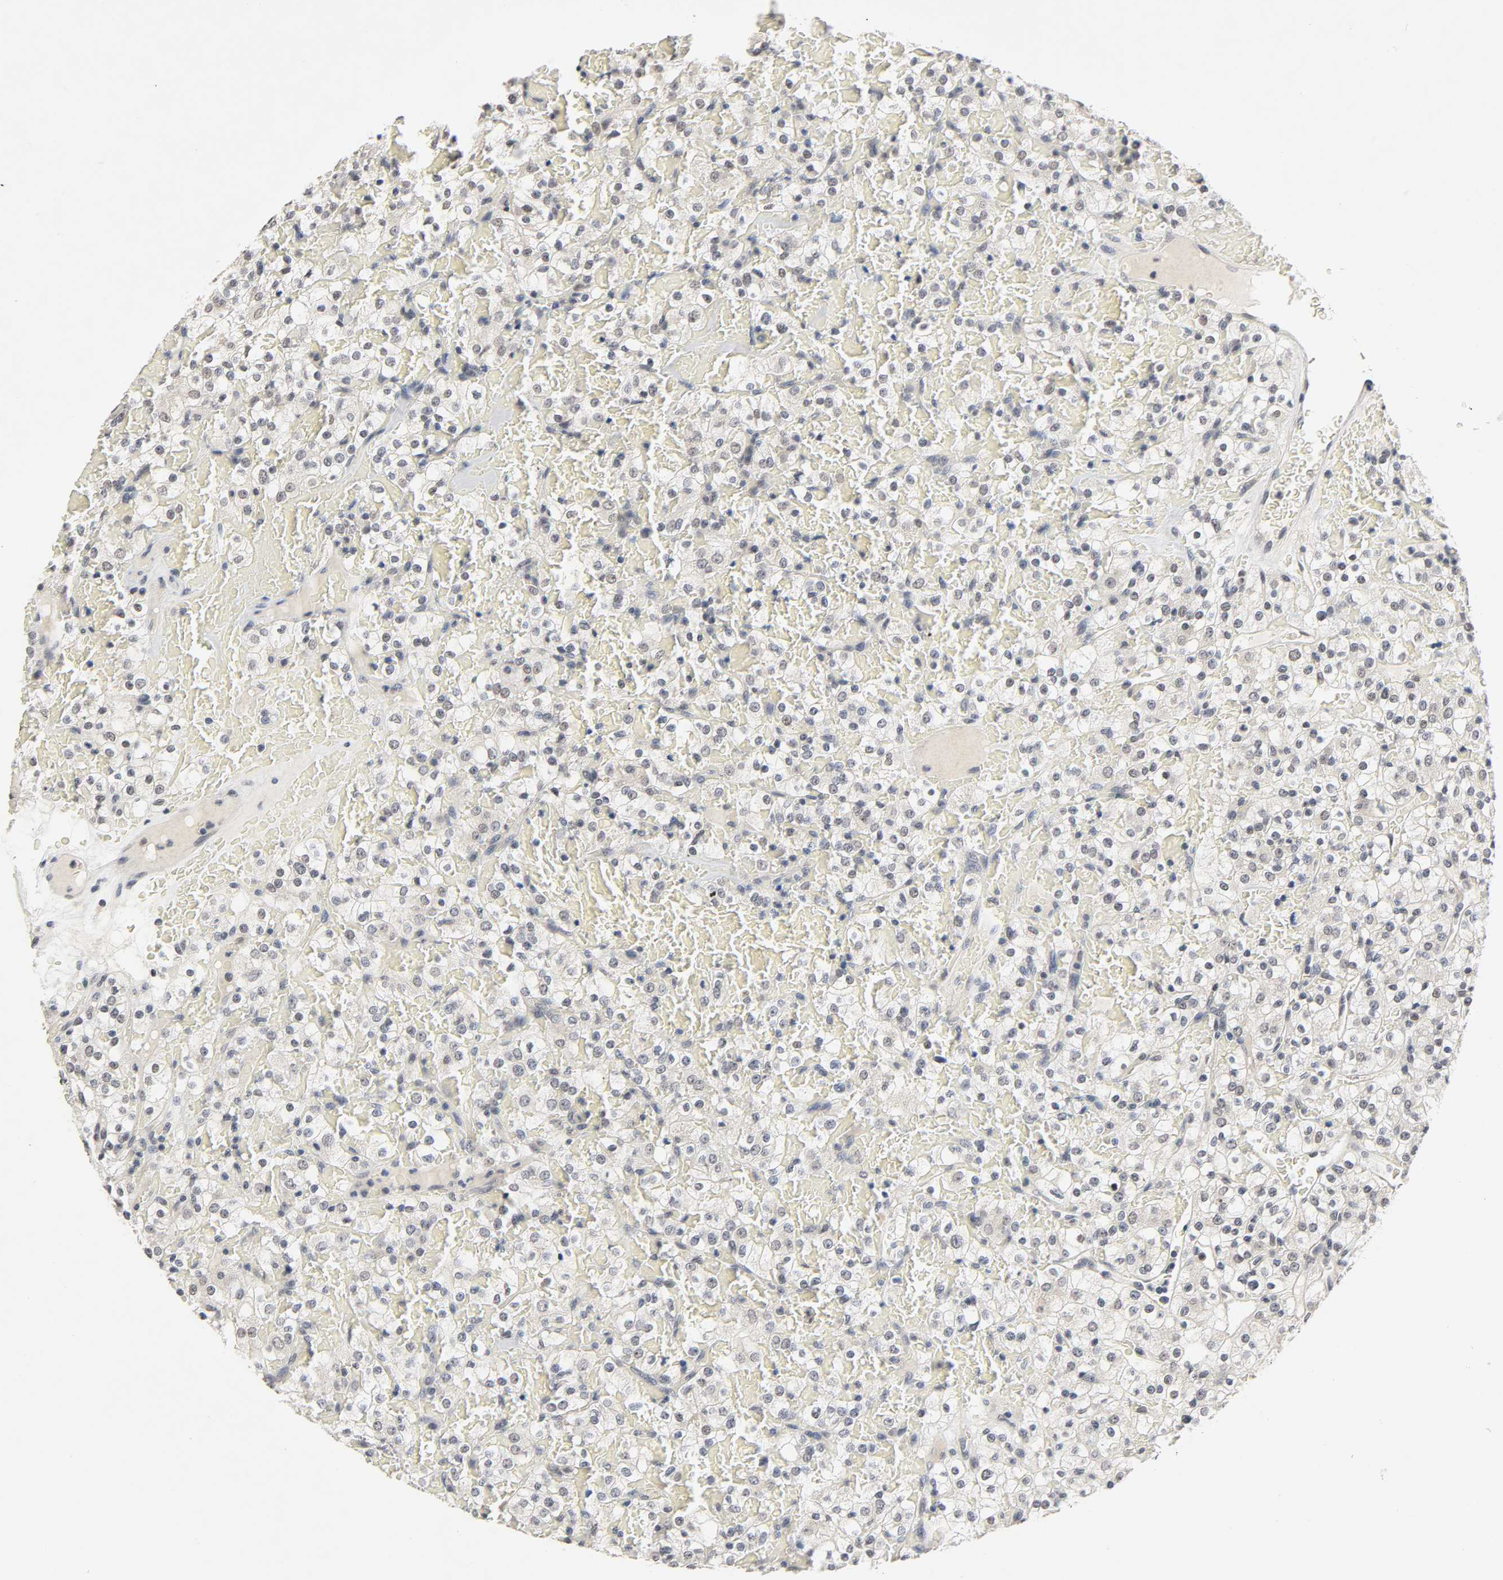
{"staining": {"intensity": "weak", "quantity": "<25%", "location": "nuclear"}, "tissue": "renal cancer", "cell_type": "Tumor cells", "image_type": "cancer", "snomed": [{"axis": "morphology", "description": "Normal tissue, NOS"}, {"axis": "morphology", "description": "Adenocarcinoma, NOS"}, {"axis": "topography", "description": "Kidney"}], "caption": "Immunohistochemistry (IHC) photomicrograph of neoplastic tissue: human adenocarcinoma (renal) stained with DAB (3,3'-diaminobenzidine) shows no significant protein expression in tumor cells.", "gene": "MAPKAPK5", "patient": {"sex": "female", "age": 72}}